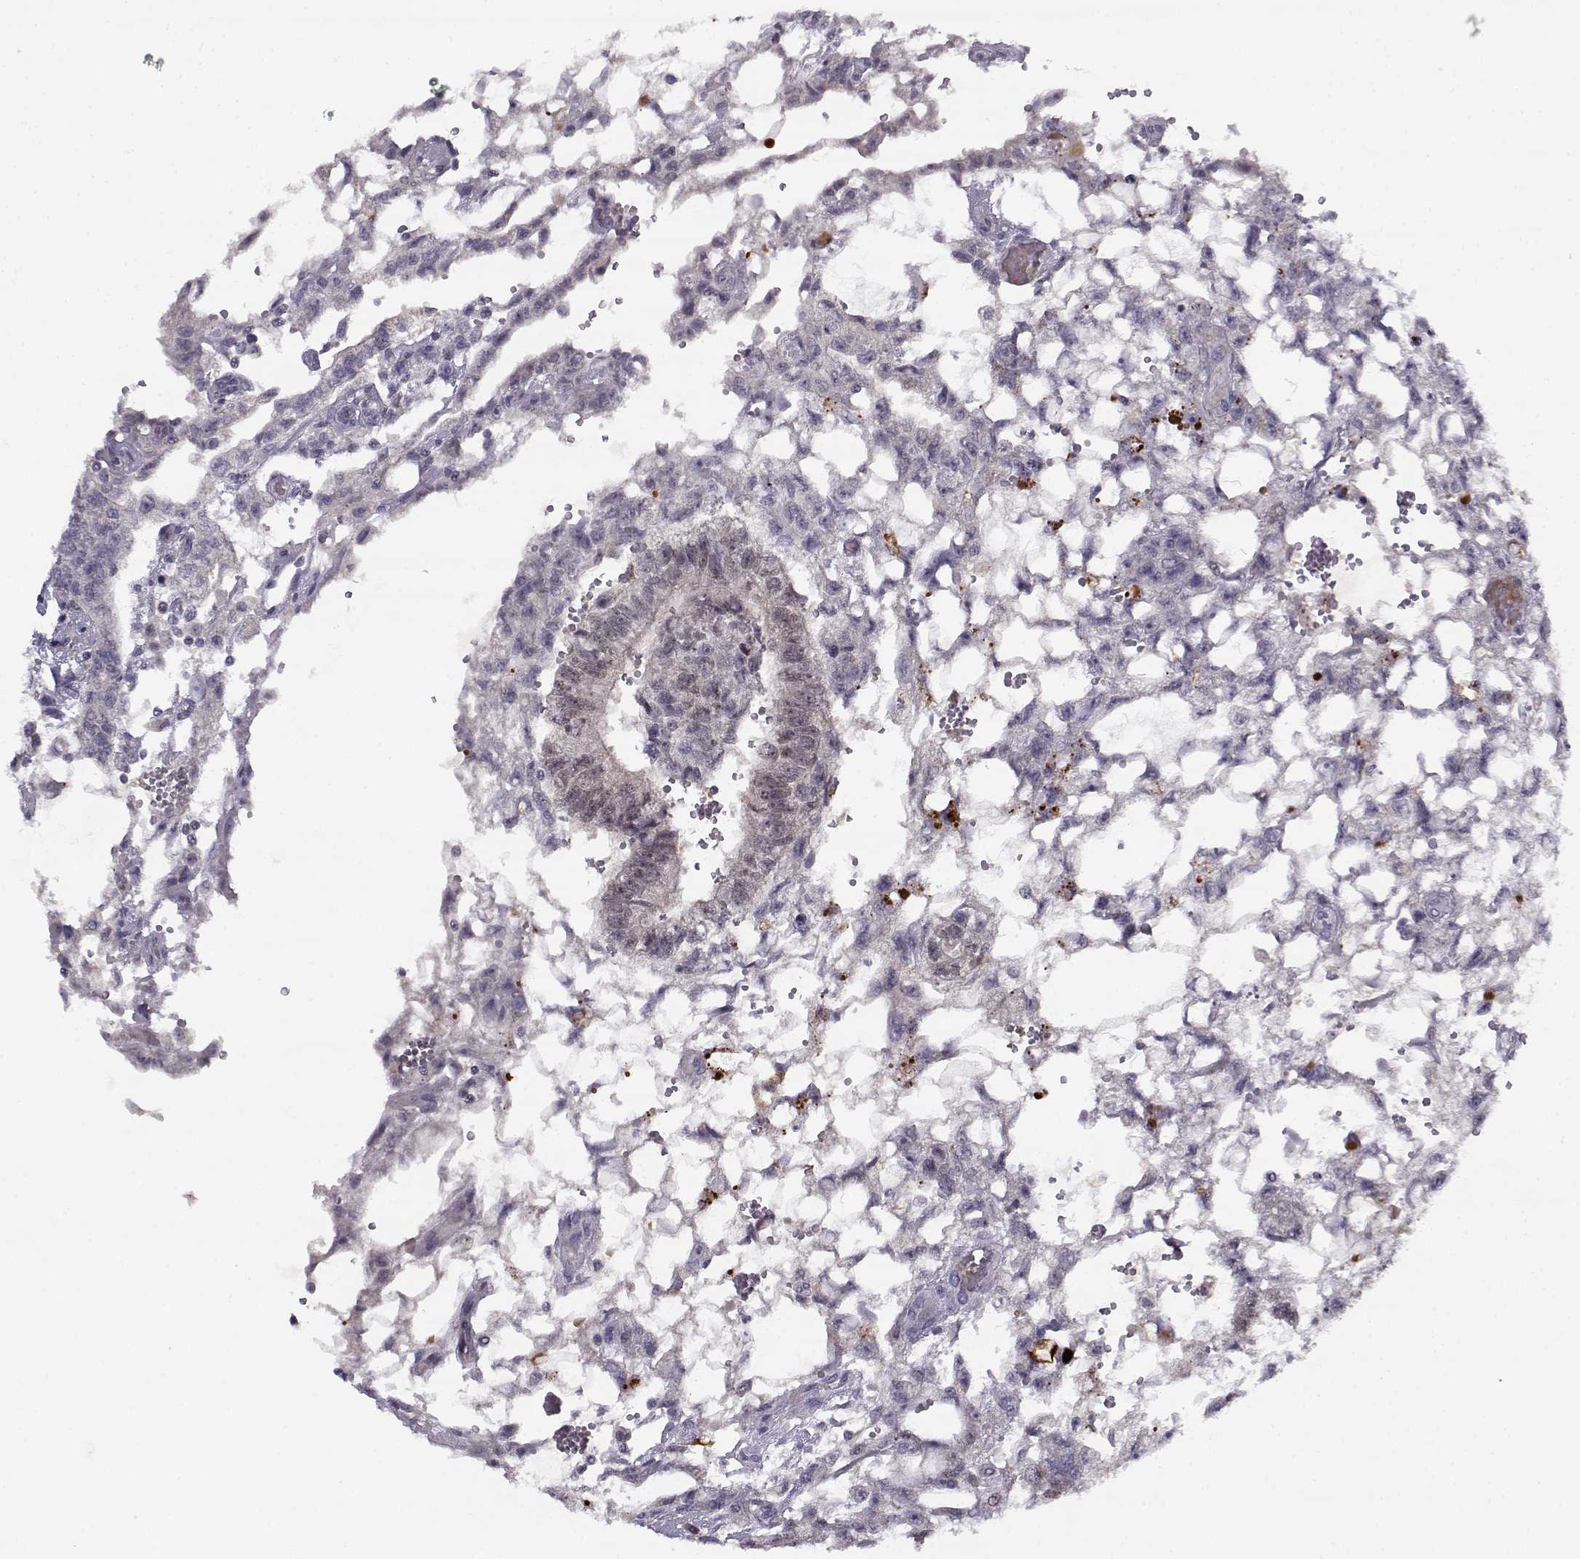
{"staining": {"intensity": "negative", "quantity": "none", "location": "none"}, "tissue": "testis cancer", "cell_type": "Tumor cells", "image_type": "cancer", "snomed": [{"axis": "morphology", "description": "Carcinoma, Embryonal, NOS"}, {"axis": "topography", "description": "Testis"}], "caption": "A histopathology image of human testis cancer is negative for staining in tumor cells.", "gene": "DDX25", "patient": {"sex": "male", "age": 32}}